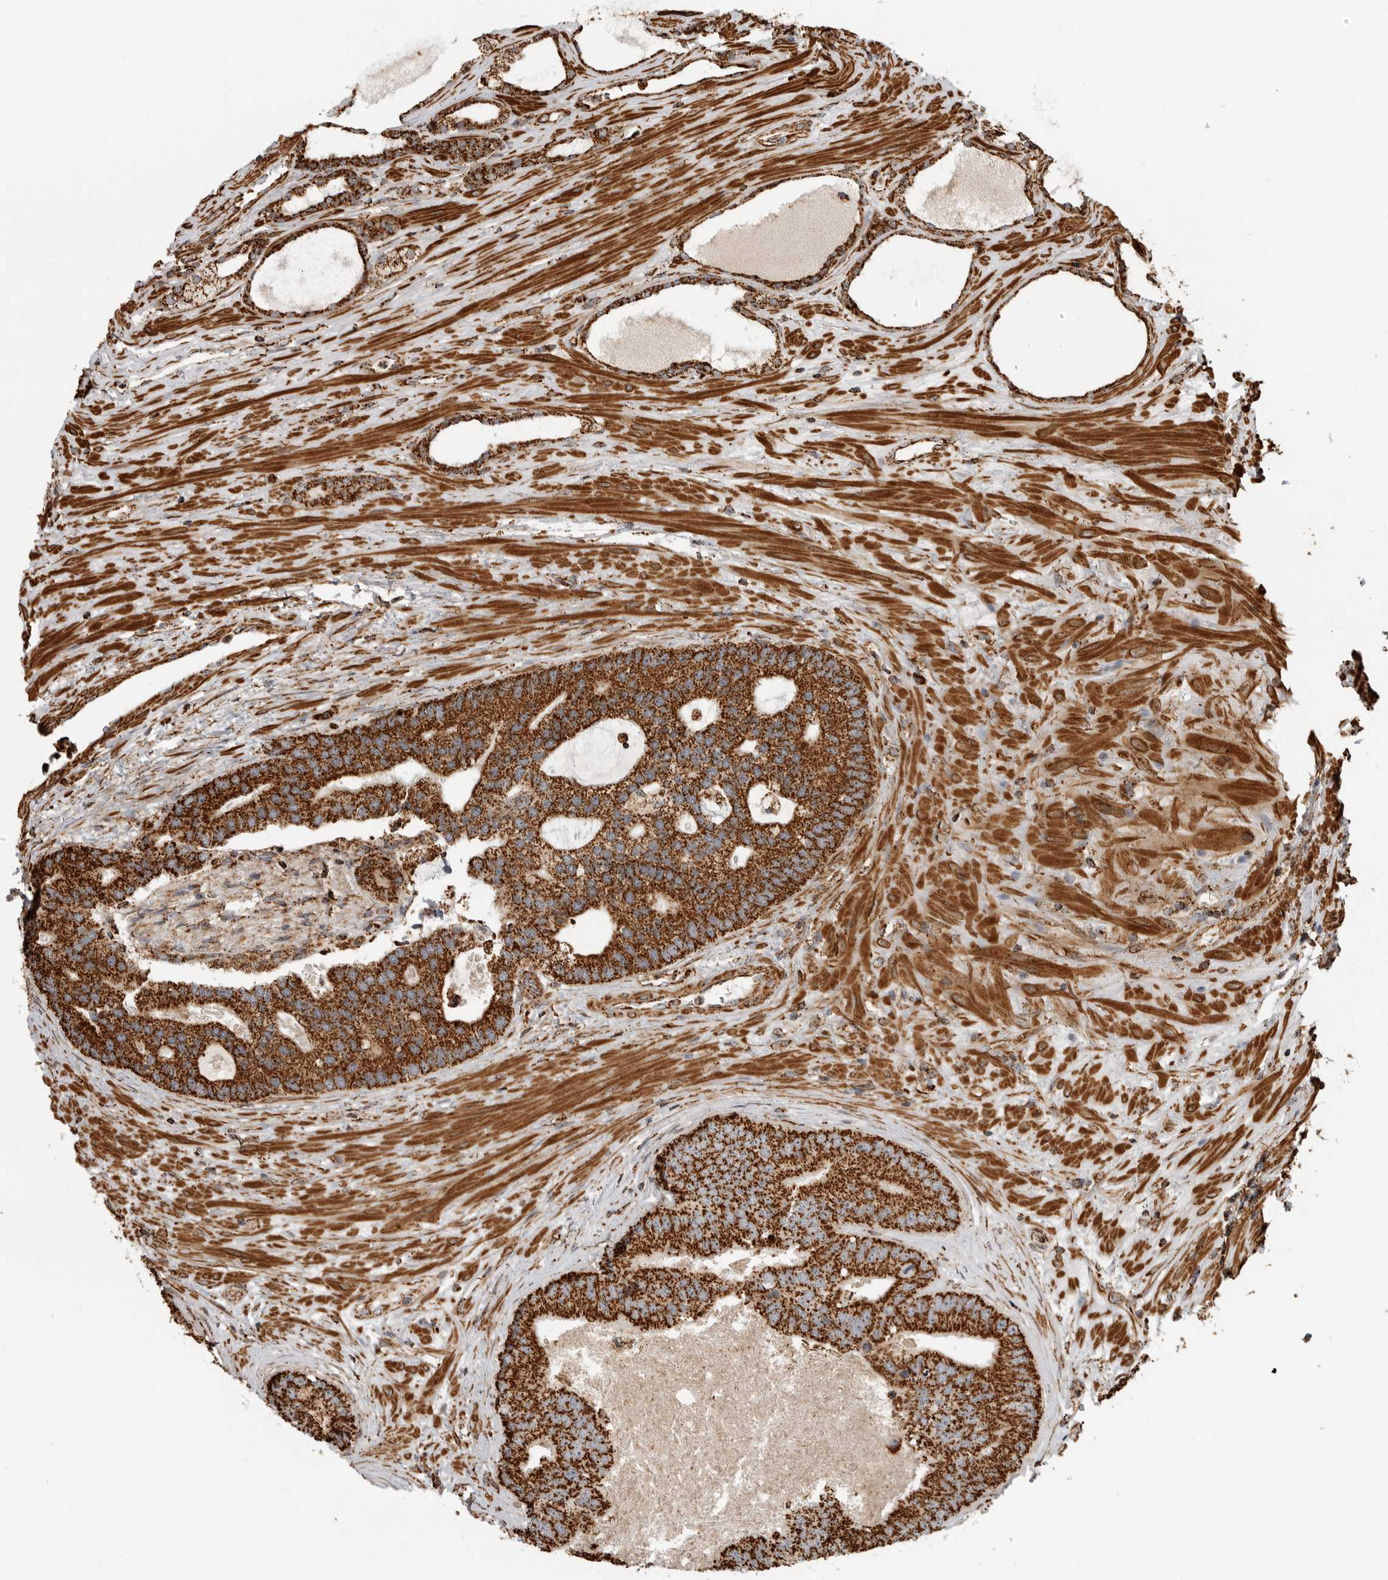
{"staining": {"intensity": "strong", "quantity": ">75%", "location": "cytoplasmic/membranous"}, "tissue": "prostate cancer", "cell_type": "Tumor cells", "image_type": "cancer", "snomed": [{"axis": "morphology", "description": "Adenocarcinoma, High grade"}, {"axis": "topography", "description": "Prostate"}], "caption": "Immunohistochemistry (IHC) of prostate cancer exhibits high levels of strong cytoplasmic/membranous staining in about >75% of tumor cells.", "gene": "BMP2K", "patient": {"sex": "male", "age": 70}}